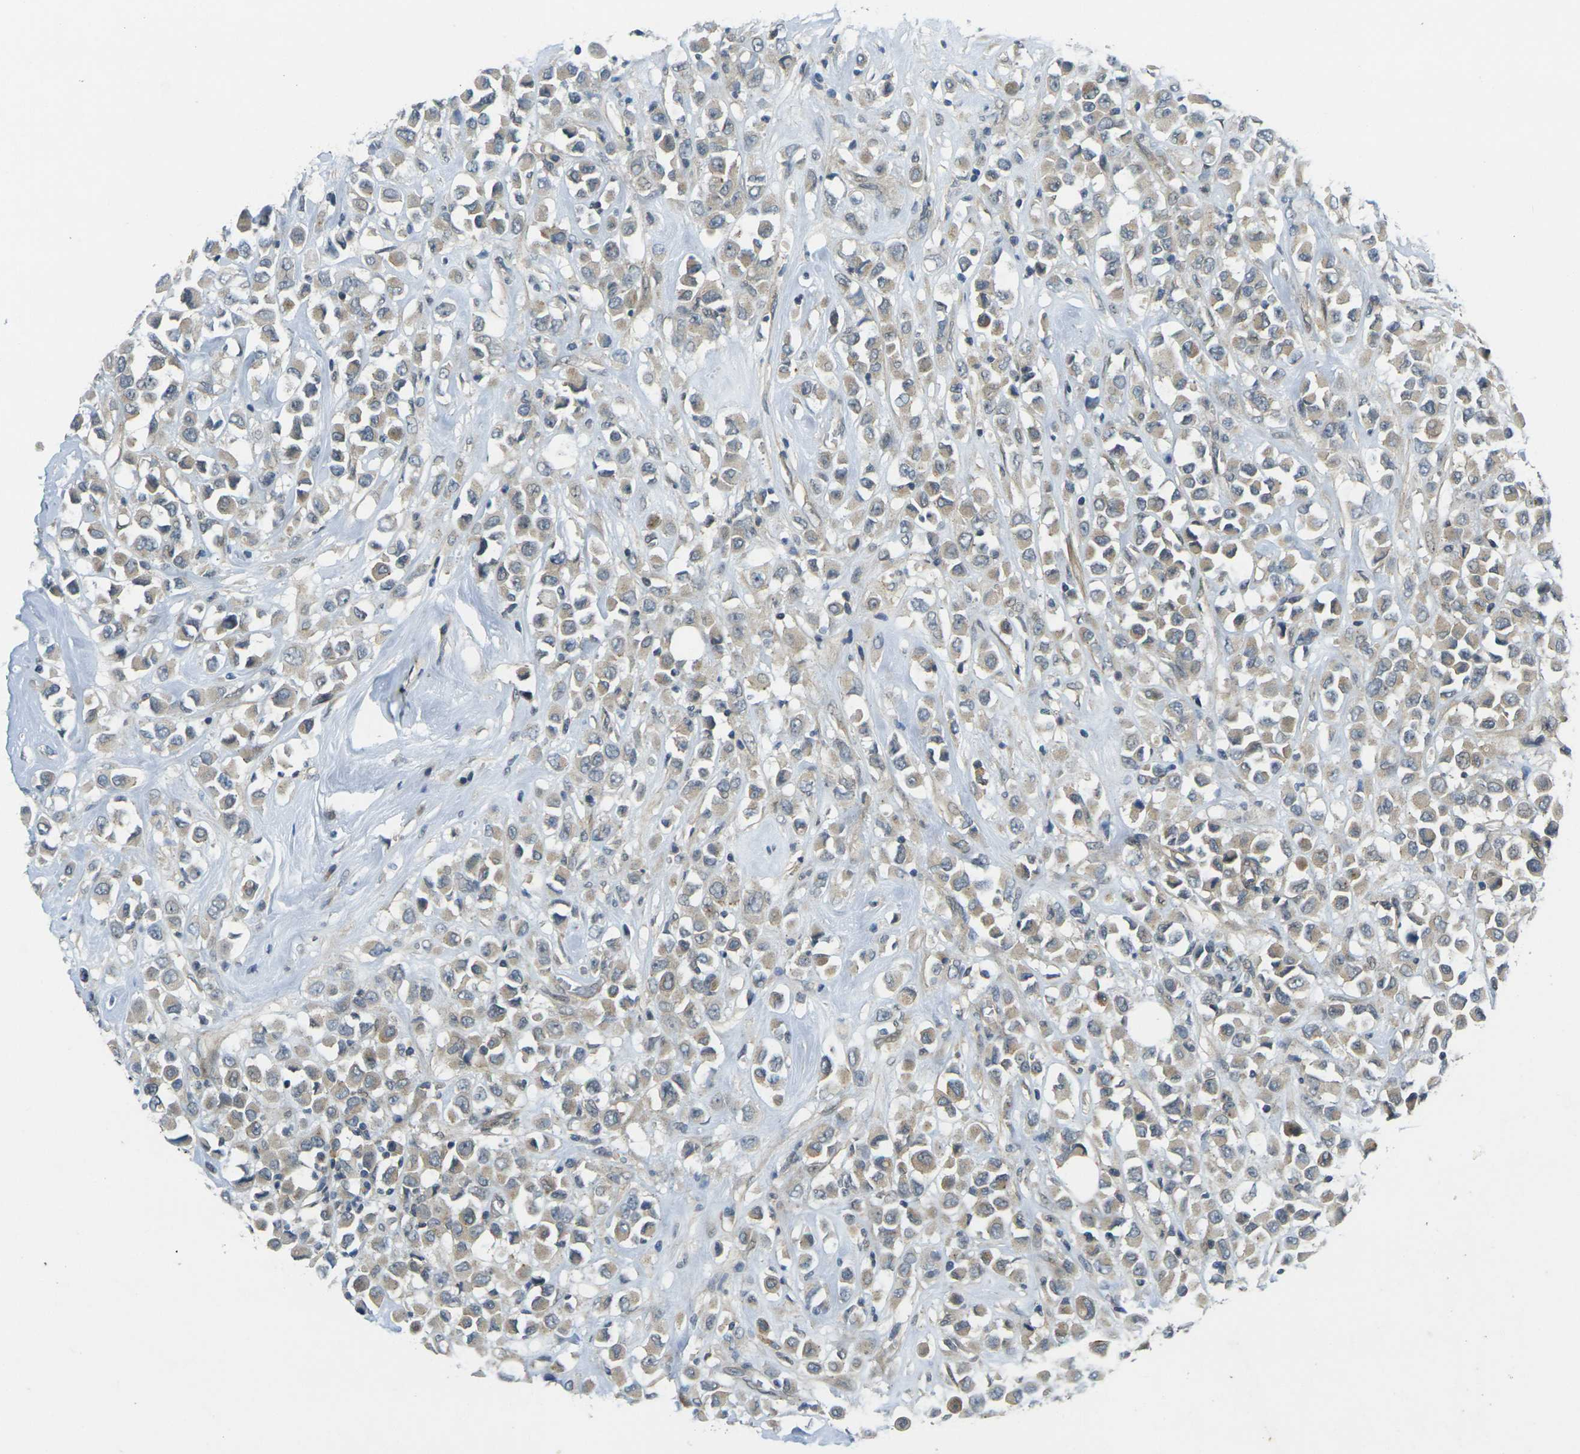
{"staining": {"intensity": "weak", "quantity": ">75%", "location": "cytoplasmic/membranous"}, "tissue": "breast cancer", "cell_type": "Tumor cells", "image_type": "cancer", "snomed": [{"axis": "morphology", "description": "Duct carcinoma"}, {"axis": "topography", "description": "Breast"}], "caption": "Approximately >75% of tumor cells in breast cancer reveal weak cytoplasmic/membranous protein expression as visualized by brown immunohistochemical staining.", "gene": "KCTD10", "patient": {"sex": "female", "age": 61}}